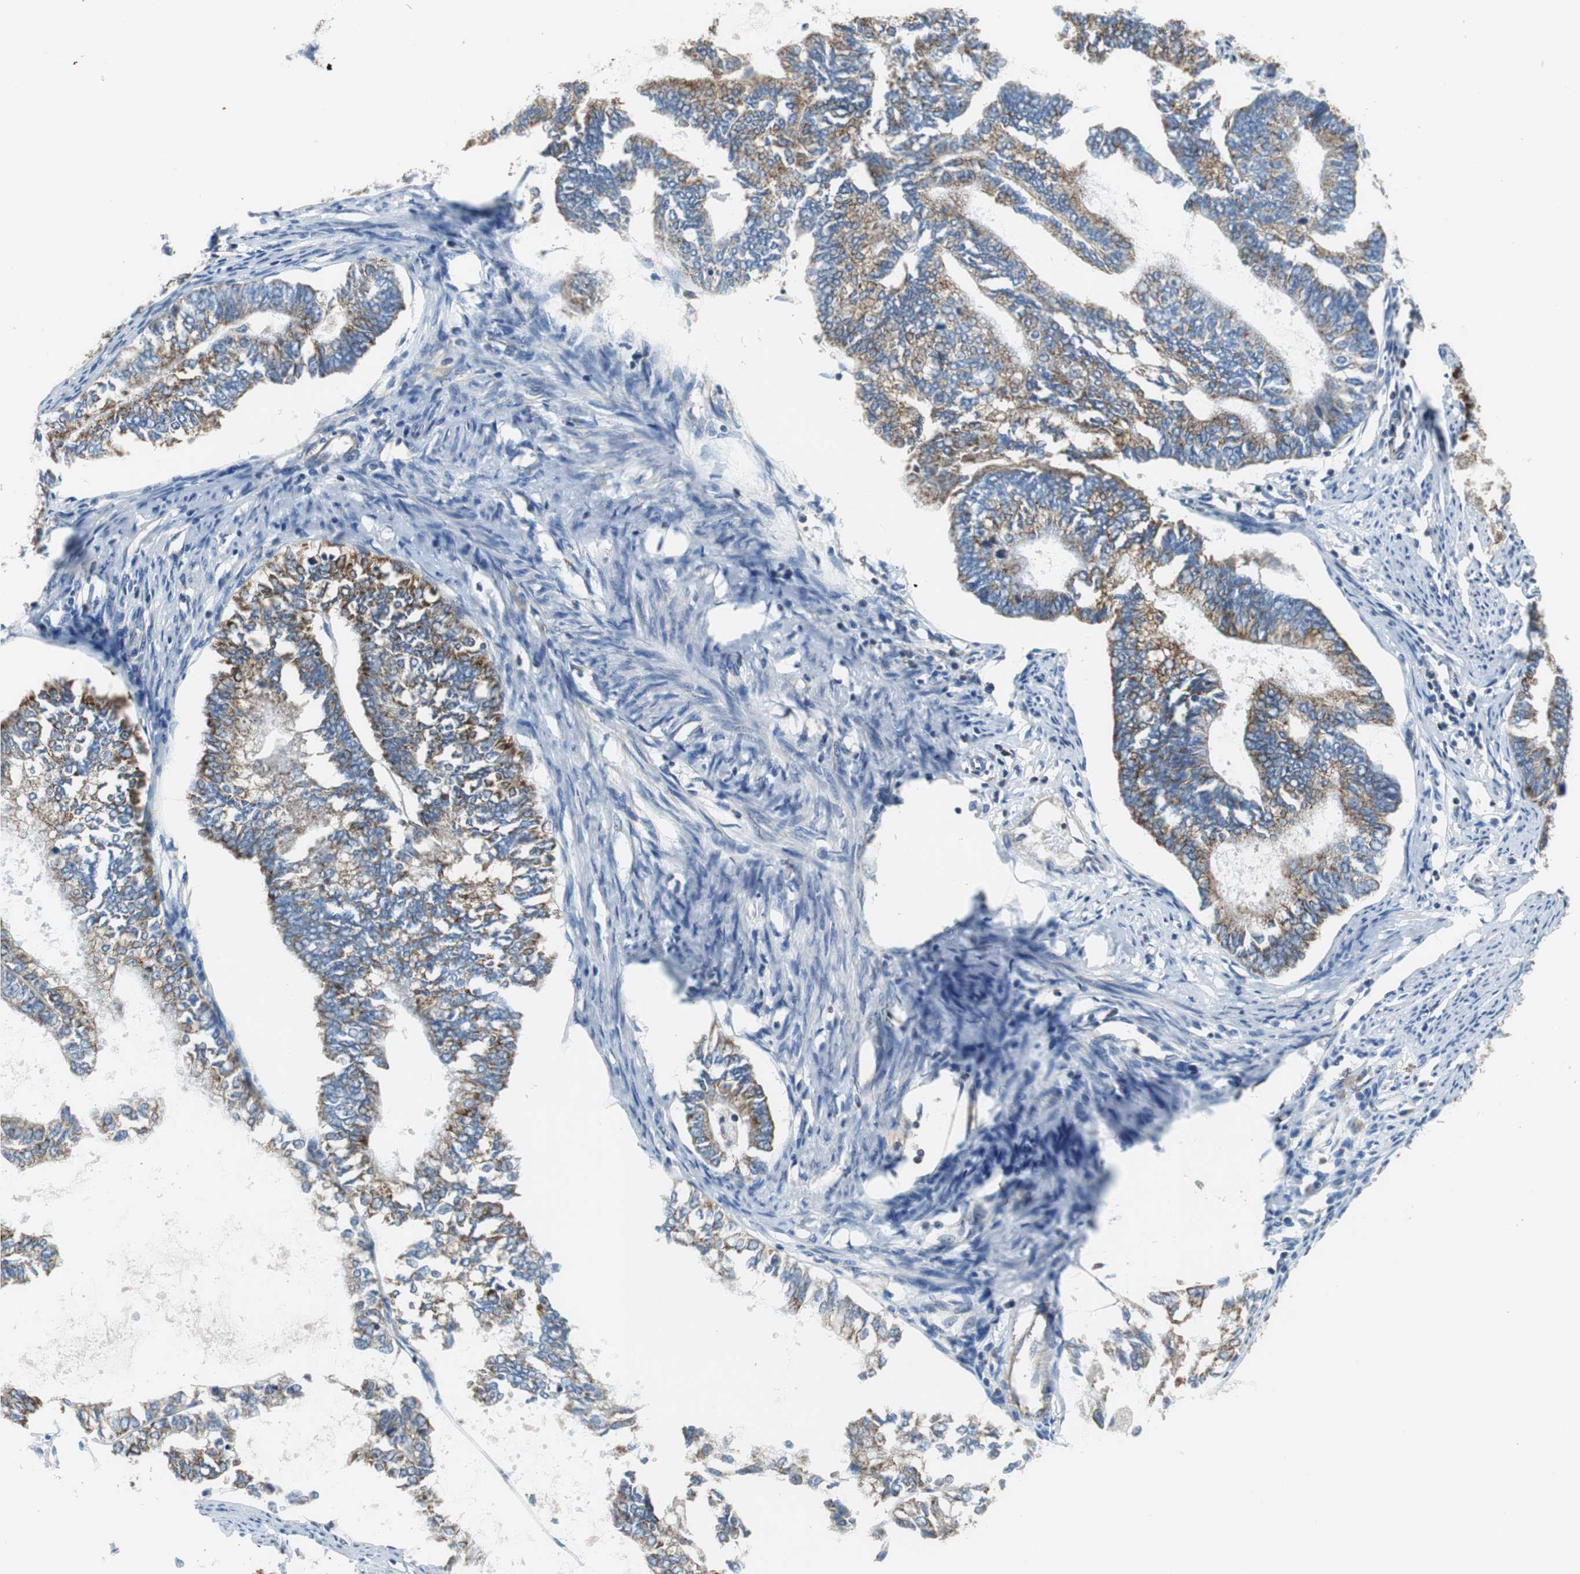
{"staining": {"intensity": "moderate", "quantity": ">75%", "location": "cytoplasmic/membranous"}, "tissue": "endometrial cancer", "cell_type": "Tumor cells", "image_type": "cancer", "snomed": [{"axis": "morphology", "description": "Adenocarcinoma, NOS"}, {"axis": "topography", "description": "Endometrium"}], "caption": "This image exhibits adenocarcinoma (endometrial) stained with immunohistochemistry (IHC) to label a protein in brown. The cytoplasmic/membranous of tumor cells show moderate positivity for the protein. Nuclei are counter-stained blue.", "gene": "GSTK1", "patient": {"sex": "female", "age": 86}}